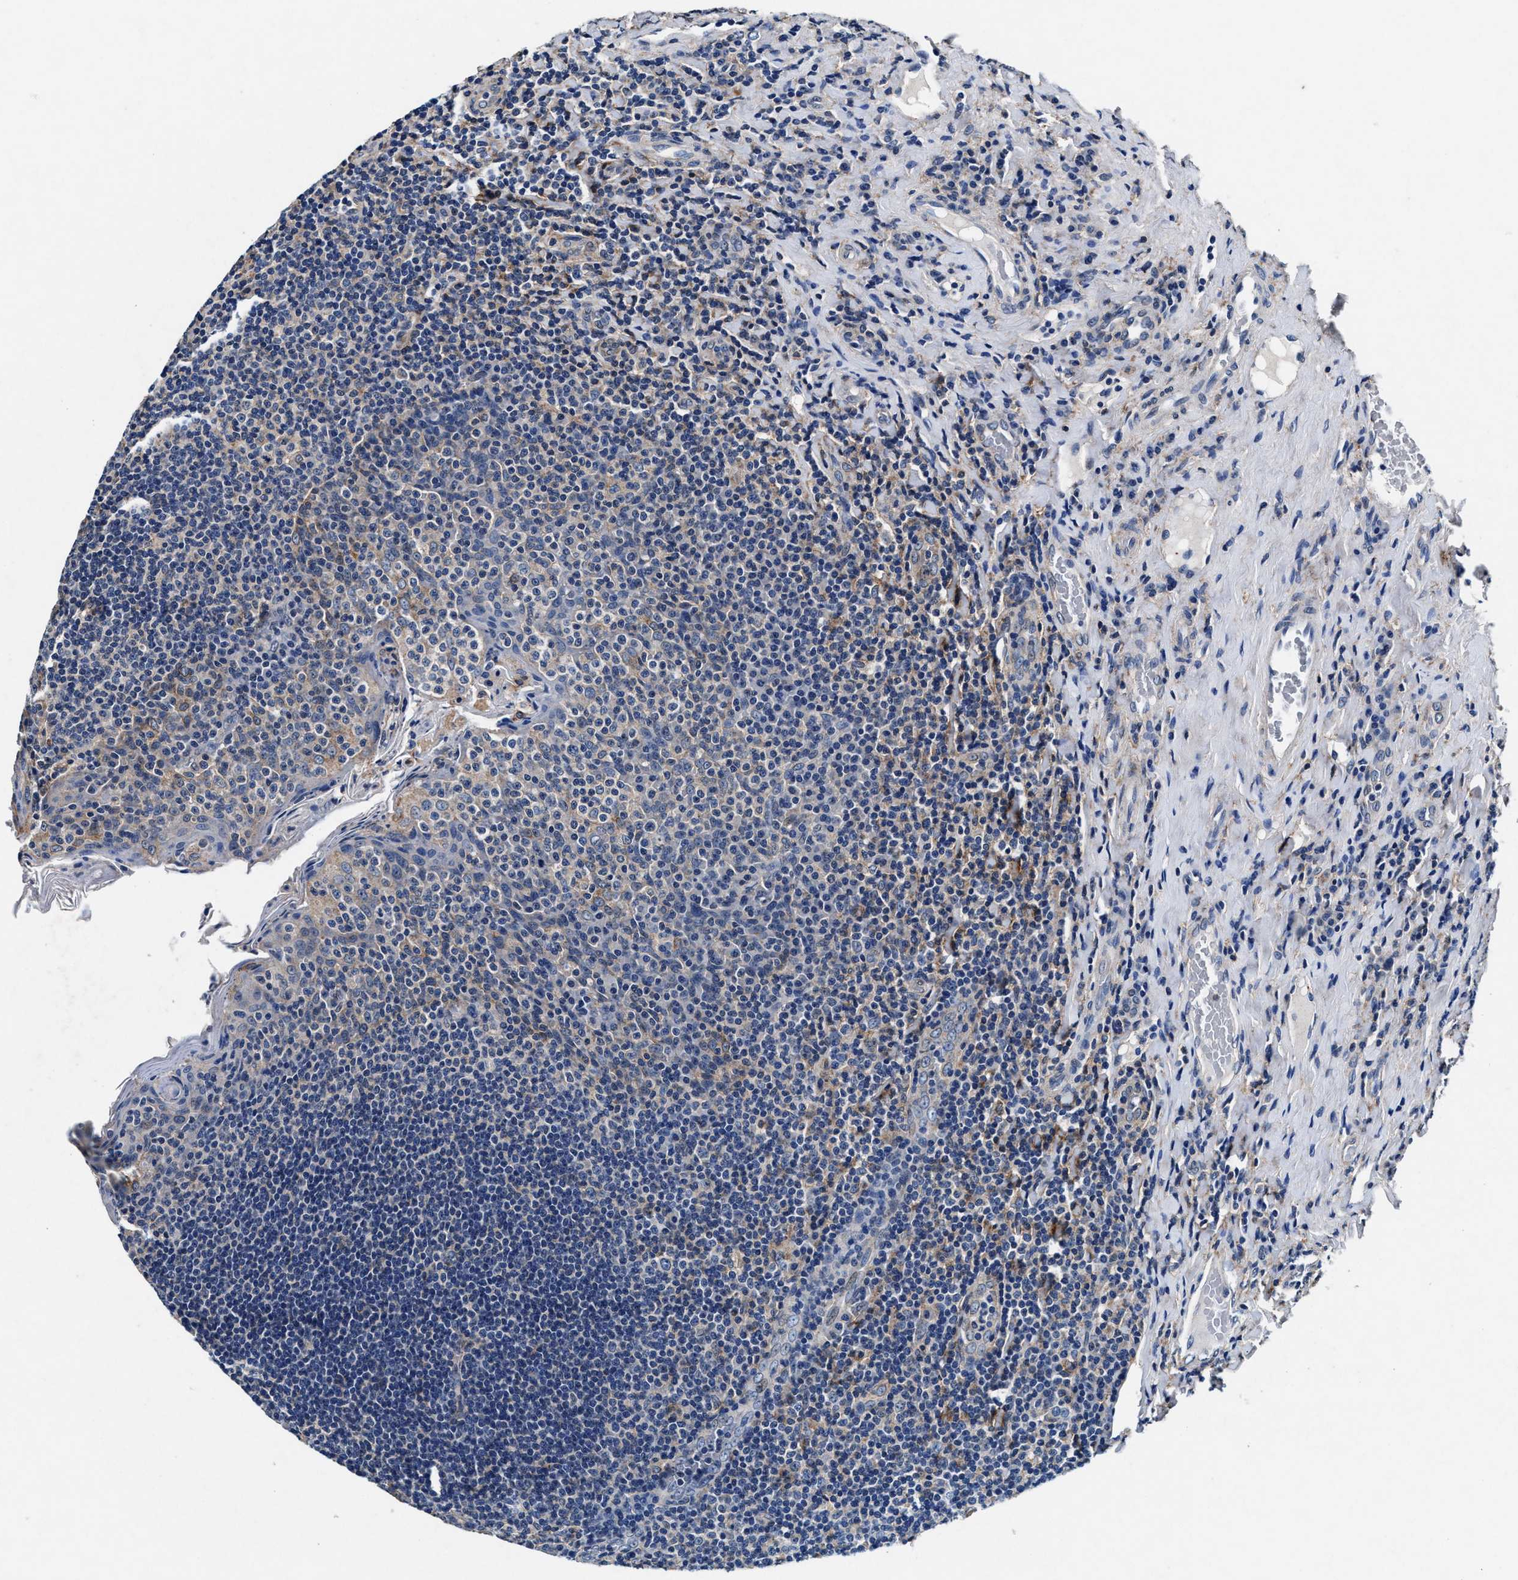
{"staining": {"intensity": "weak", "quantity": "25%-75%", "location": "cytoplasmic/membranous"}, "tissue": "tonsil", "cell_type": "Germinal center cells", "image_type": "normal", "snomed": [{"axis": "morphology", "description": "Normal tissue, NOS"}, {"axis": "topography", "description": "Tonsil"}], "caption": "About 25%-75% of germinal center cells in normal human tonsil display weak cytoplasmic/membranous protein expression as visualized by brown immunohistochemical staining.", "gene": "SLC8A1", "patient": {"sex": "male", "age": 17}}